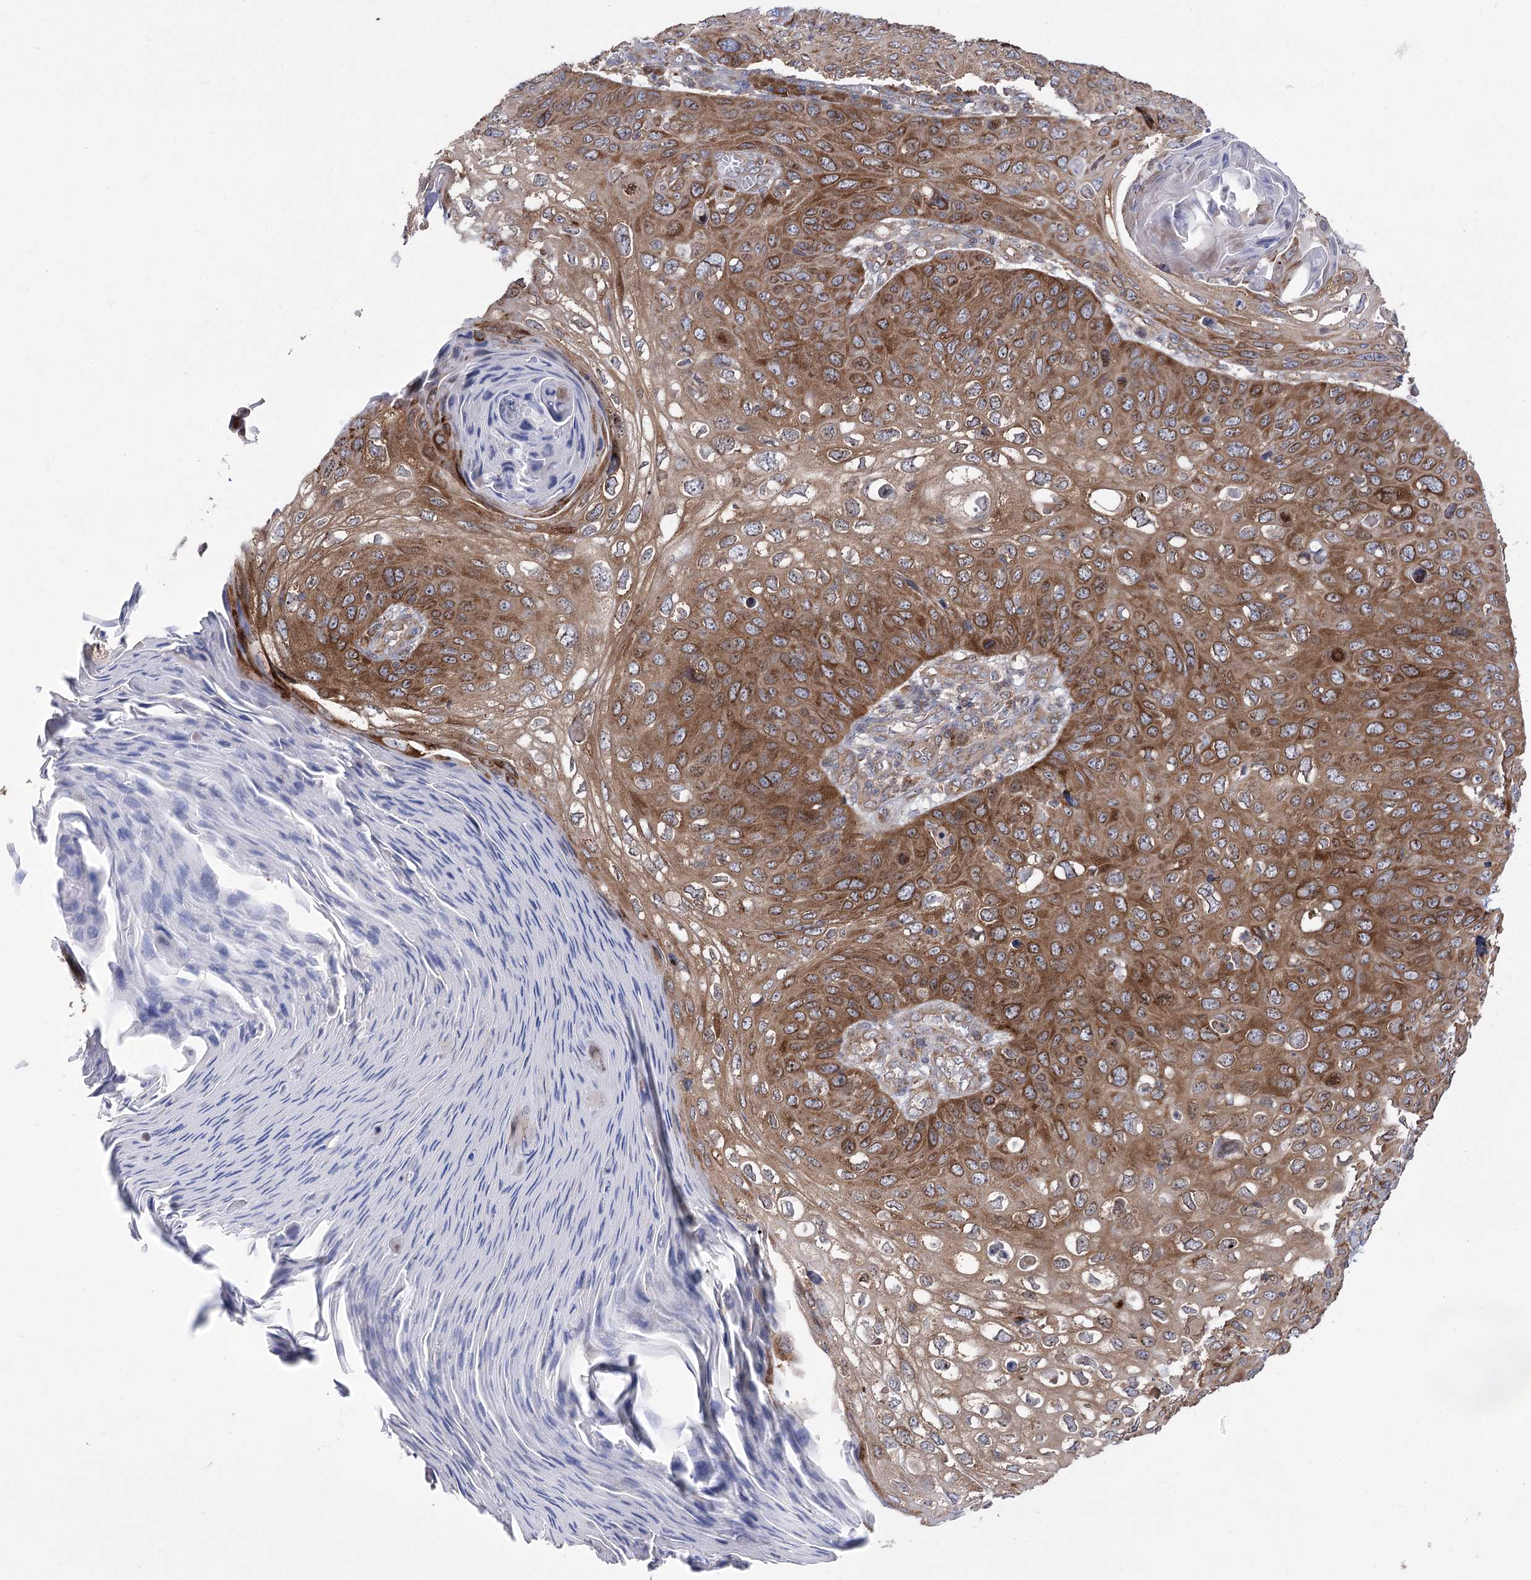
{"staining": {"intensity": "moderate", "quantity": ">75%", "location": "cytoplasmic/membranous"}, "tissue": "skin cancer", "cell_type": "Tumor cells", "image_type": "cancer", "snomed": [{"axis": "morphology", "description": "Squamous cell carcinoma, NOS"}, {"axis": "topography", "description": "Skin"}], "caption": "Immunohistochemical staining of human skin cancer exhibits moderate cytoplasmic/membranous protein positivity in about >75% of tumor cells.", "gene": "ZNF622", "patient": {"sex": "female", "age": 90}}